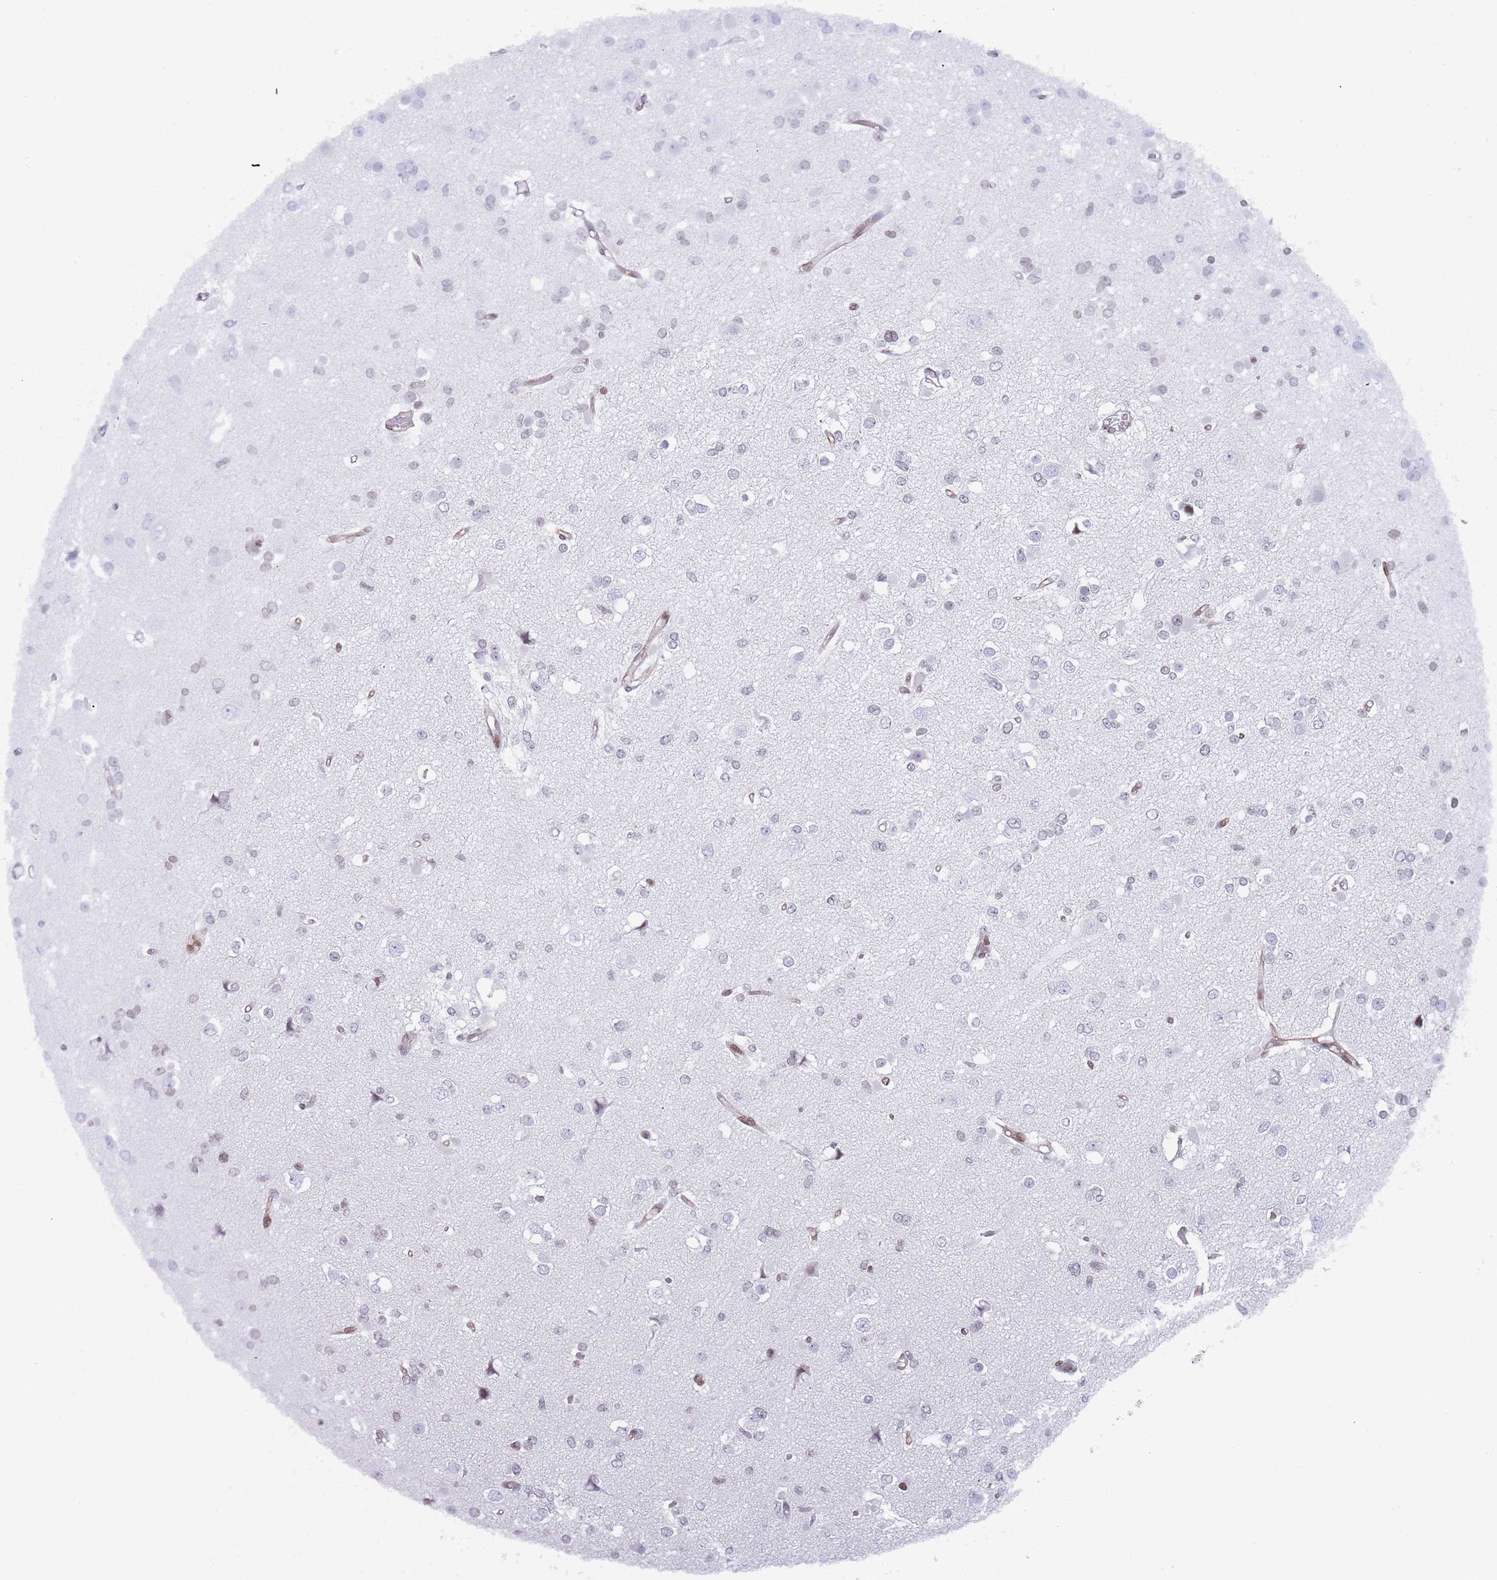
{"staining": {"intensity": "moderate", "quantity": "<25%", "location": "nuclear"}, "tissue": "glioma", "cell_type": "Tumor cells", "image_type": "cancer", "snomed": [{"axis": "morphology", "description": "Glioma, malignant, Low grade"}, {"axis": "topography", "description": "Brain"}], "caption": "DAB (3,3'-diaminobenzidine) immunohistochemical staining of human glioma demonstrates moderate nuclear protein staining in approximately <25% of tumor cells.", "gene": "HDAC8", "patient": {"sex": "female", "age": 22}}